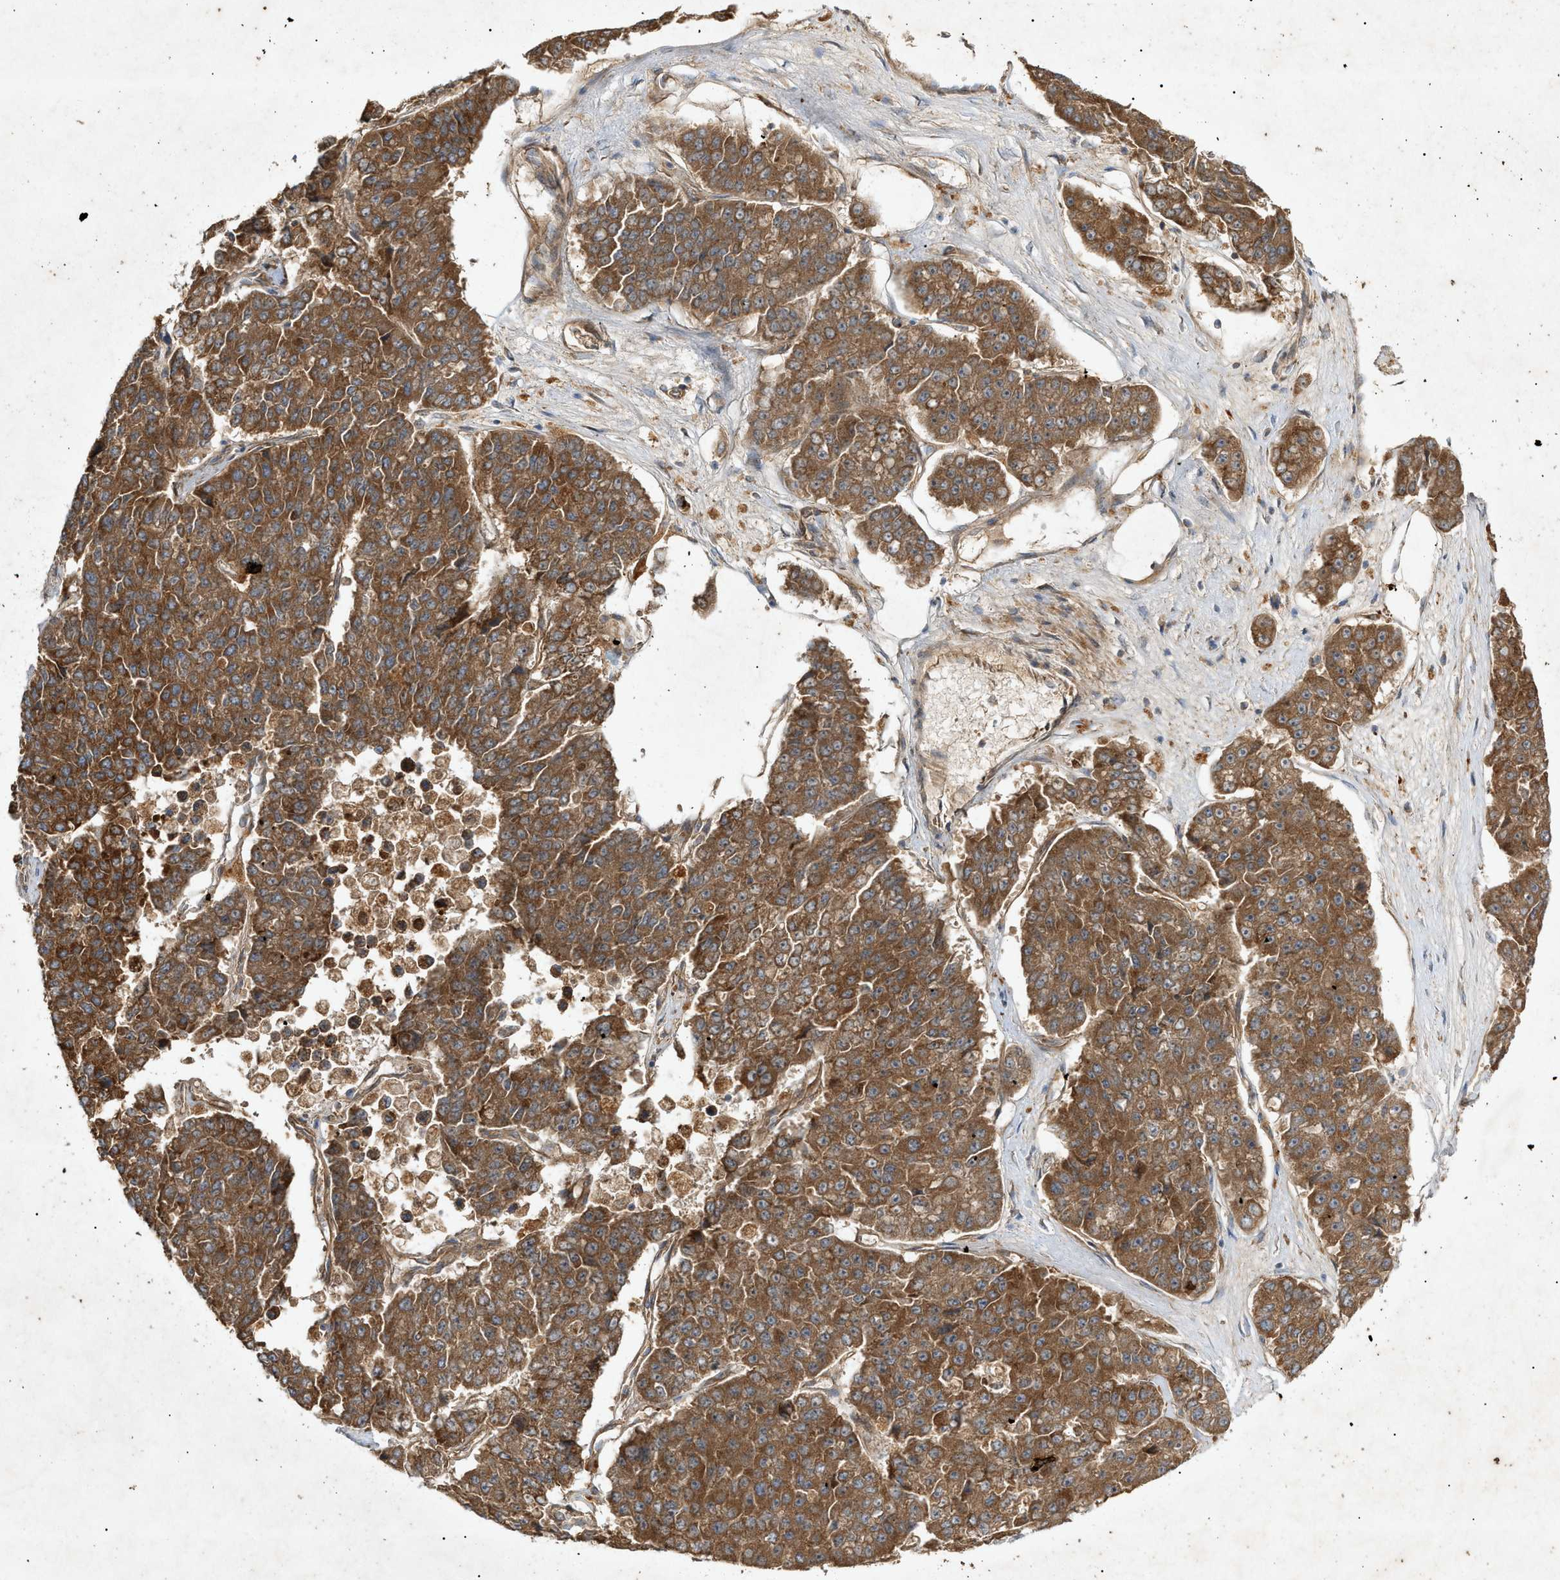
{"staining": {"intensity": "strong", "quantity": ">75%", "location": "cytoplasmic/membranous"}, "tissue": "pancreatic cancer", "cell_type": "Tumor cells", "image_type": "cancer", "snomed": [{"axis": "morphology", "description": "Adenocarcinoma, NOS"}, {"axis": "topography", "description": "Pancreas"}], "caption": "Pancreatic cancer stained with a protein marker displays strong staining in tumor cells.", "gene": "MTCH1", "patient": {"sex": "male", "age": 50}}